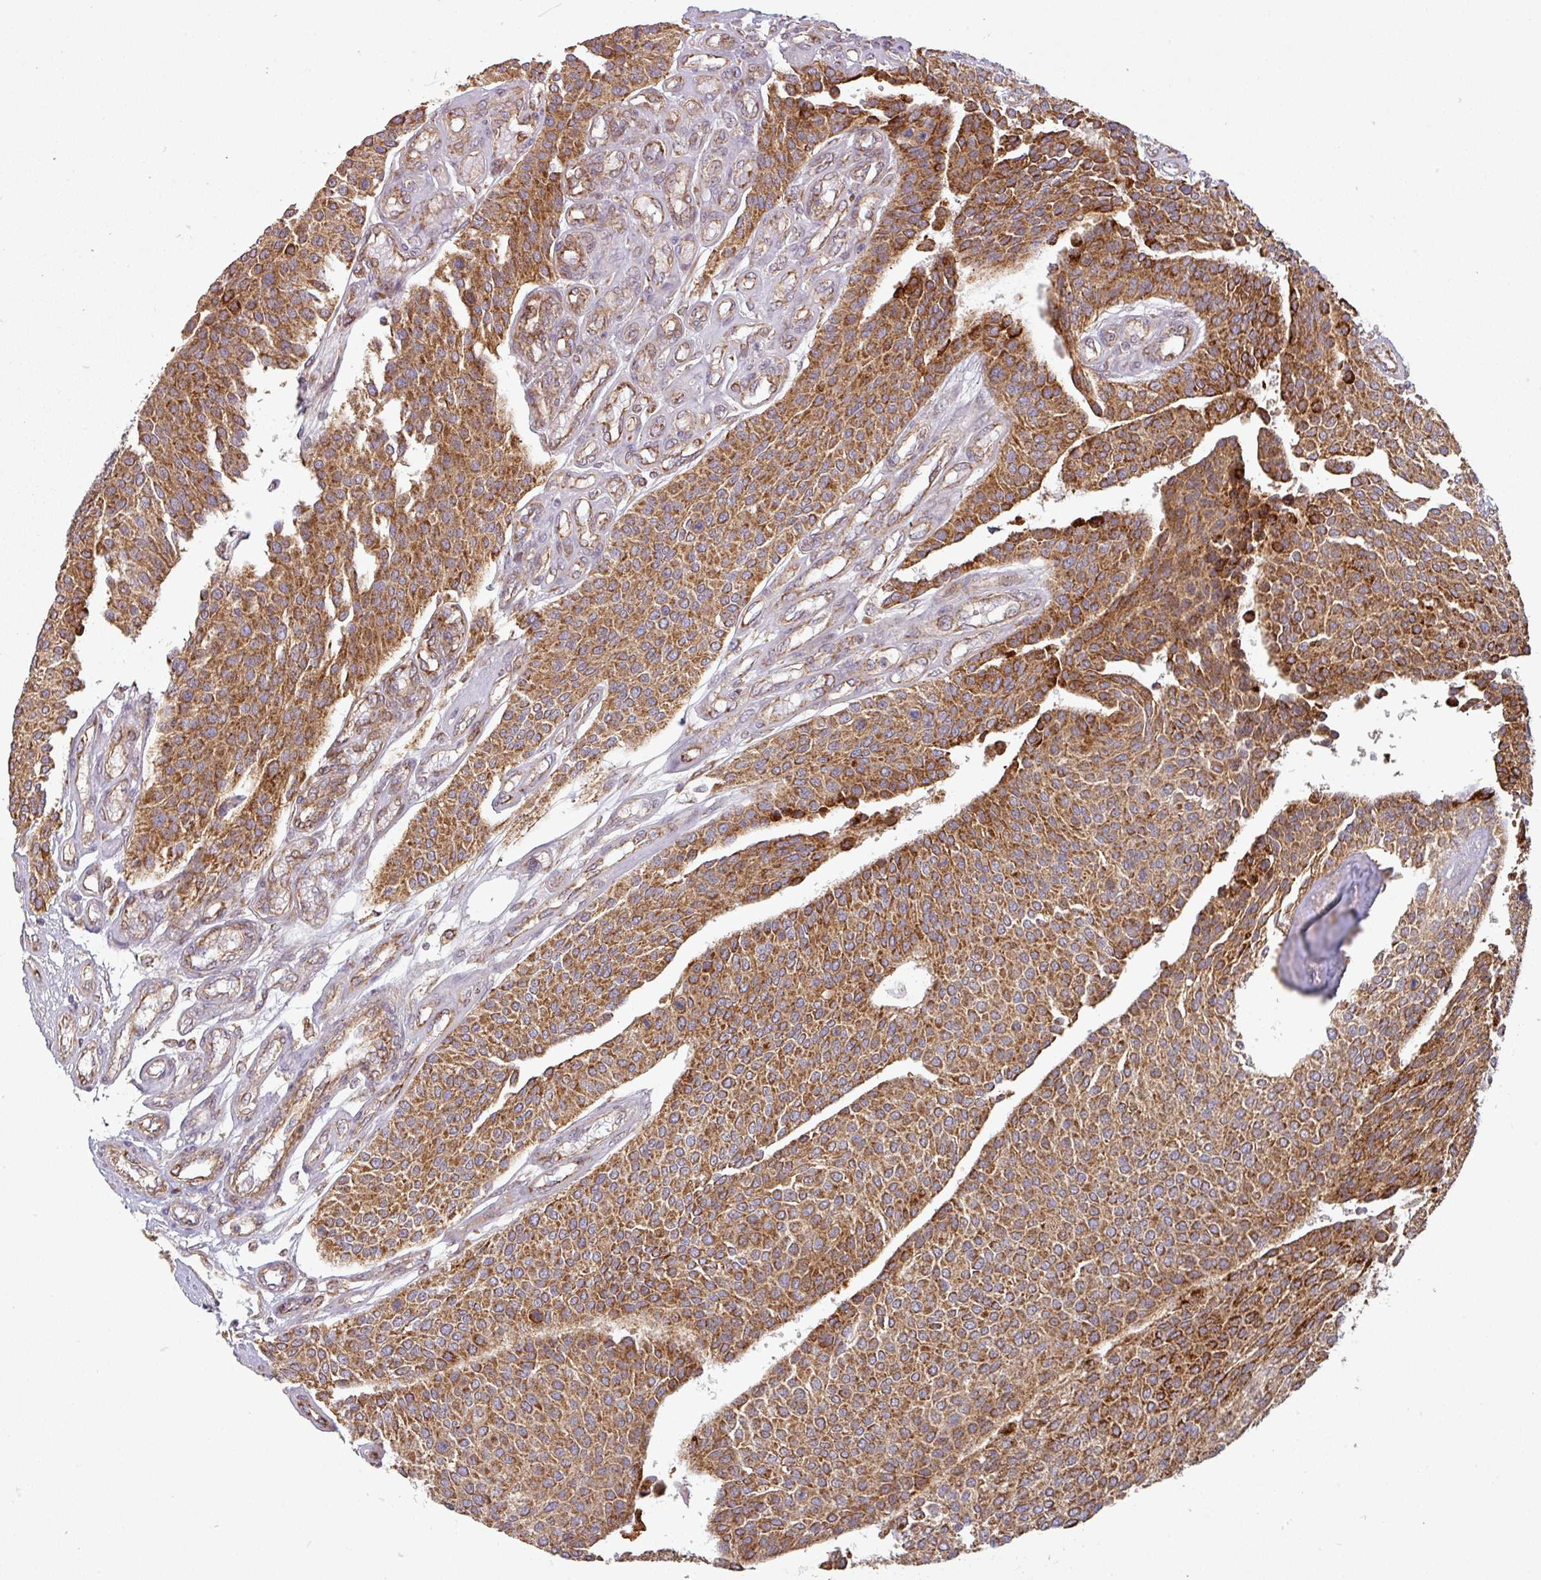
{"staining": {"intensity": "strong", "quantity": ">75%", "location": "cytoplasmic/membranous"}, "tissue": "urothelial cancer", "cell_type": "Tumor cells", "image_type": "cancer", "snomed": [{"axis": "morphology", "description": "Urothelial carcinoma, NOS"}, {"axis": "topography", "description": "Urinary bladder"}], "caption": "Tumor cells exhibit high levels of strong cytoplasmic/membranous staining in approximately >75% of cells in human urothelial cancer.", "gene": "GPD2", "patient": {"sex": "male", "age": 55}}